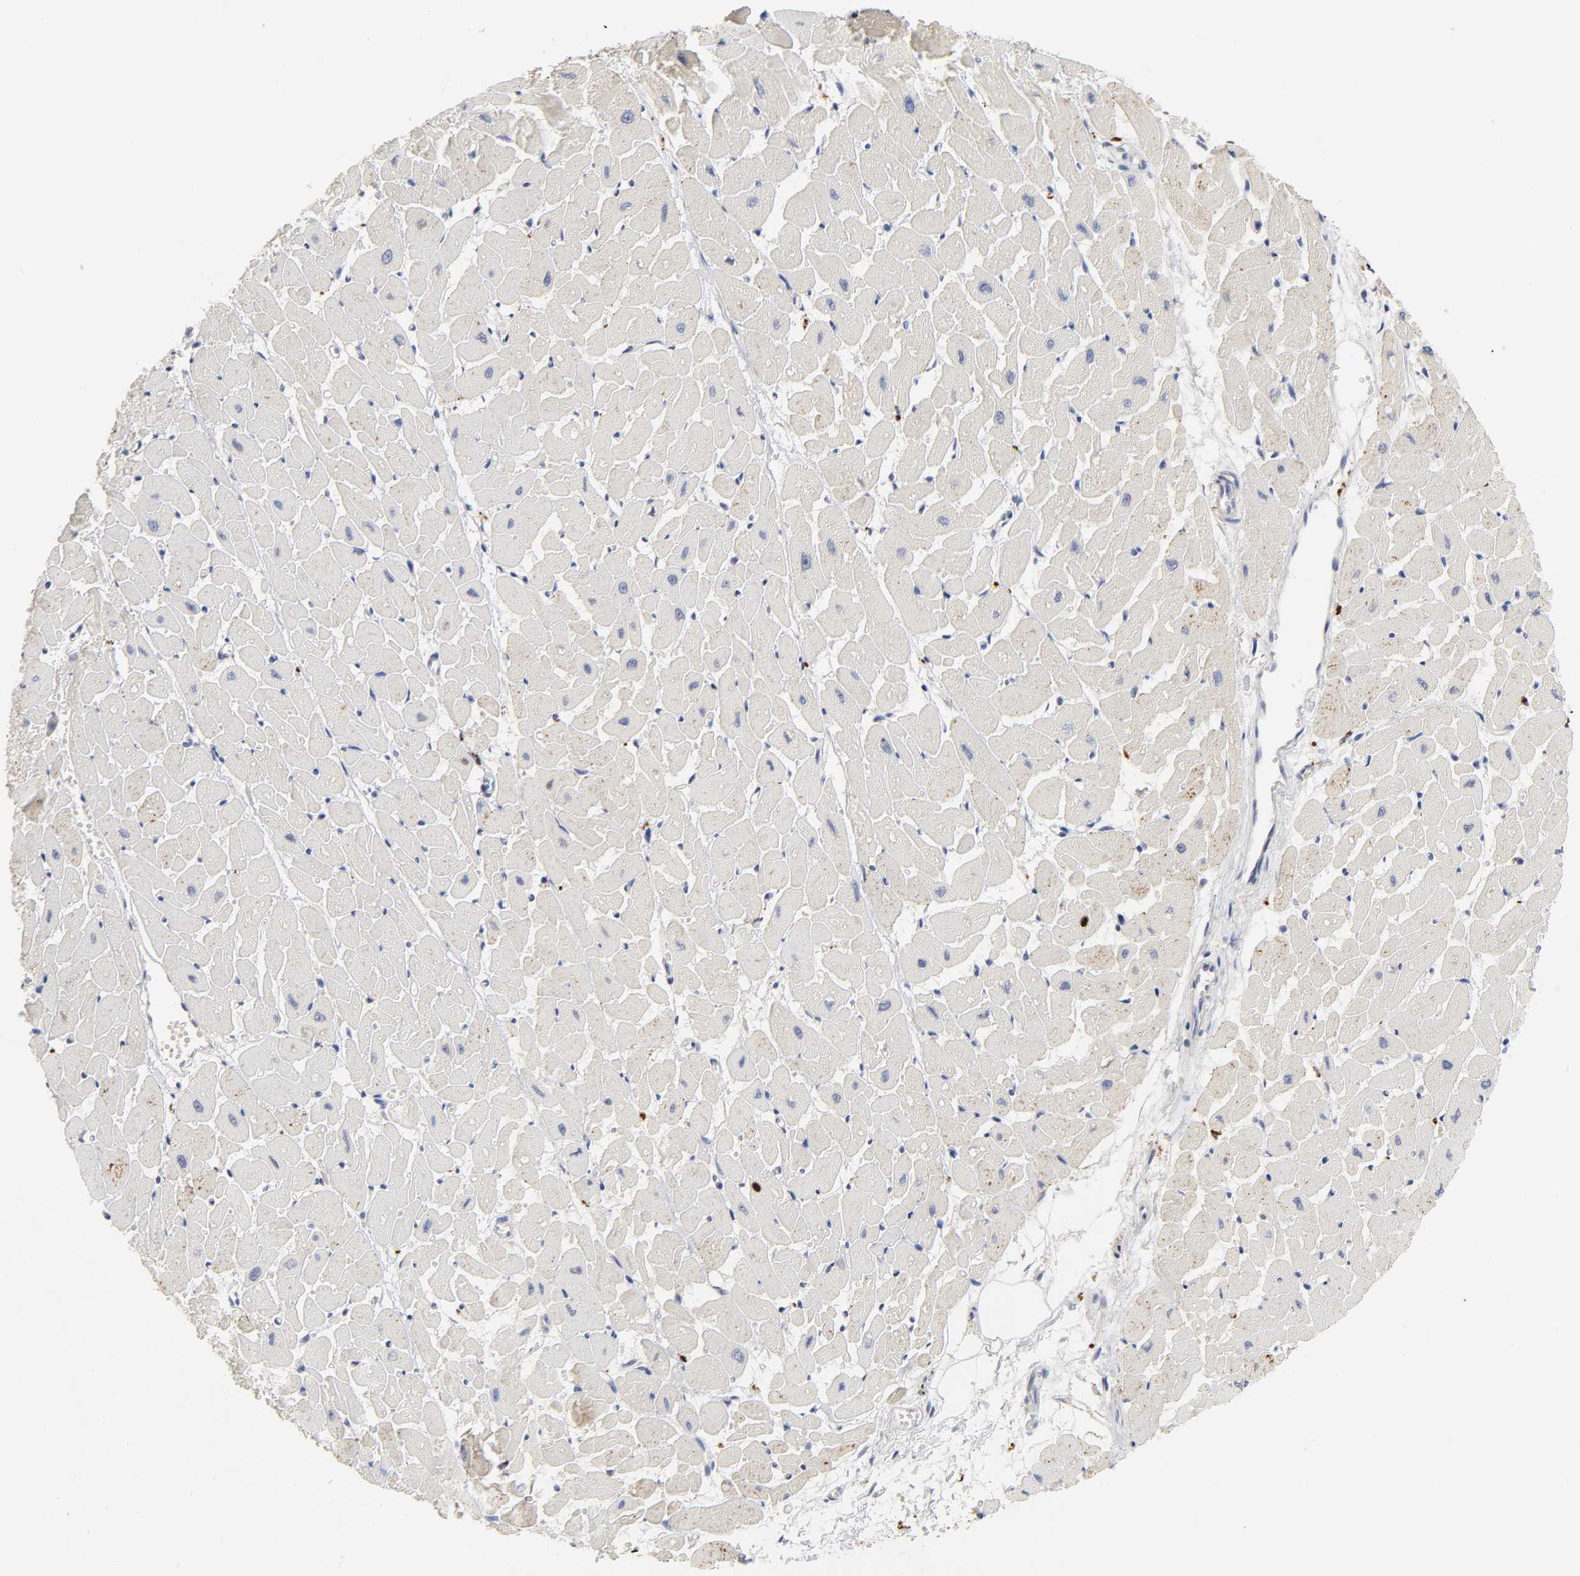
{"staining": {"intensity": "weak", "quantity": "25%-75%", "location": "cytoplasmic/membranous"}, "tissue": "heart muscle", "cell_type": "Cardiomyocytes", "image_type": "normal", "snomed": [{"axis": "morphology", "description": "Normal tissue, NOS"}, {"axis": "topography", "description": "Heart"}], "caption": "Human heart muscle stained with a brown dye shows weak cytoplasmic/membranous positive staining in about 25%-75% of cardiomyocytes.", "gene": "C17orf75", "patient": {"sex": "female", "age": 19}}